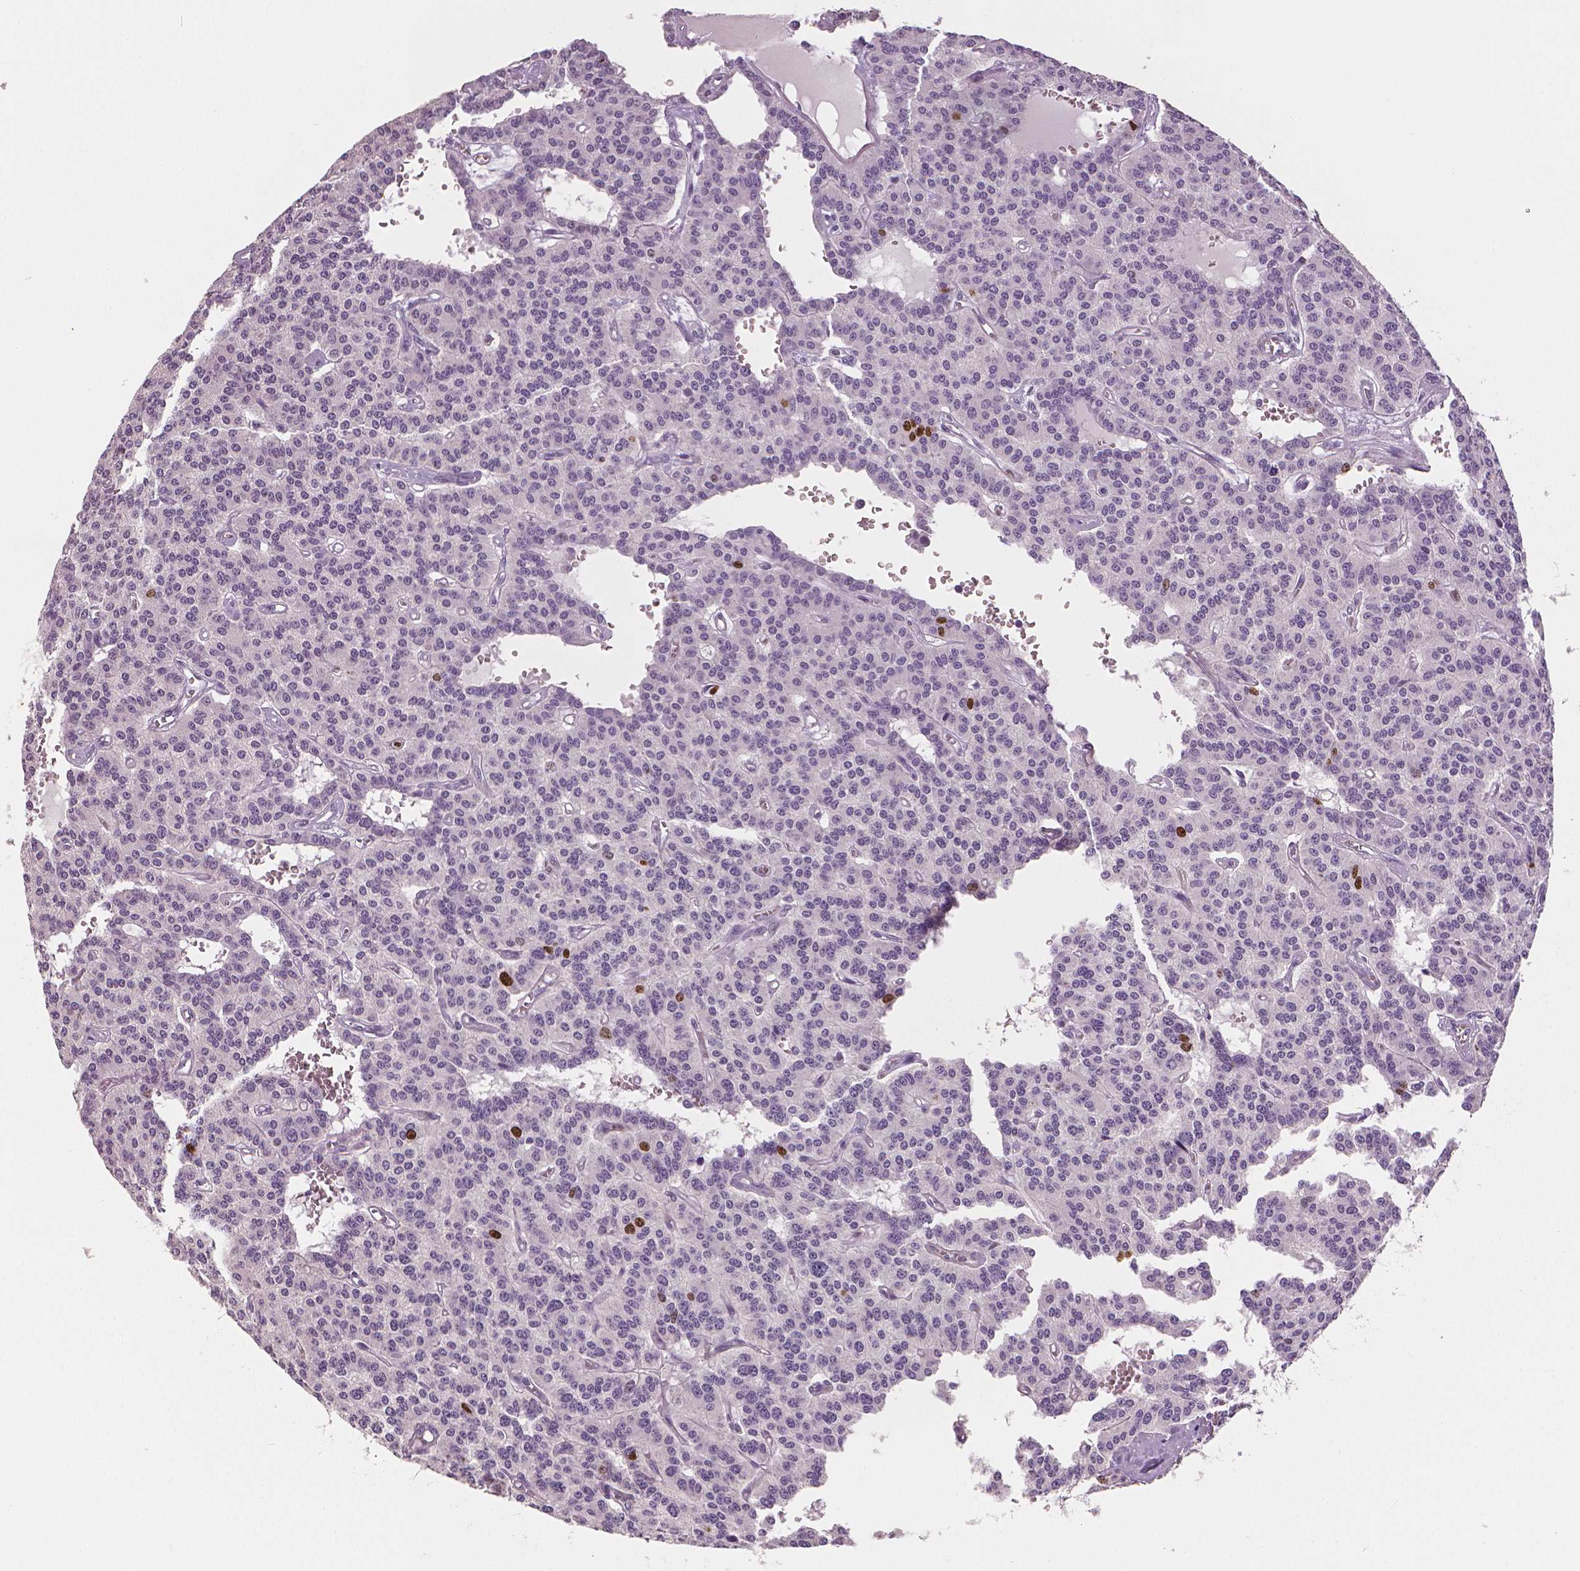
{"staining": {"intensity": "strong", "quantity": "<25%", "location": "nuclear"}, "tissue": "carcinoid", "cell_type": "Tumor cells", "image_type": "cancer", "snomed": [{"axis": "morphology", "description": "Carcinoid, malignant, NOS"}, {"axis": "topography", "description": "Lung"}], "caption": "Immunohistochemistry (IHC) histopathology image of neoplastic tissue: carcinoid (malignant) stained using immunohistochemistry shows medium levels of strong protein expression localized specifically in the nuclear of tumor cells, appearing as a nuclear brown color.", "gene": "MKI67", "patient": {"sex": "female", "age": 71}}